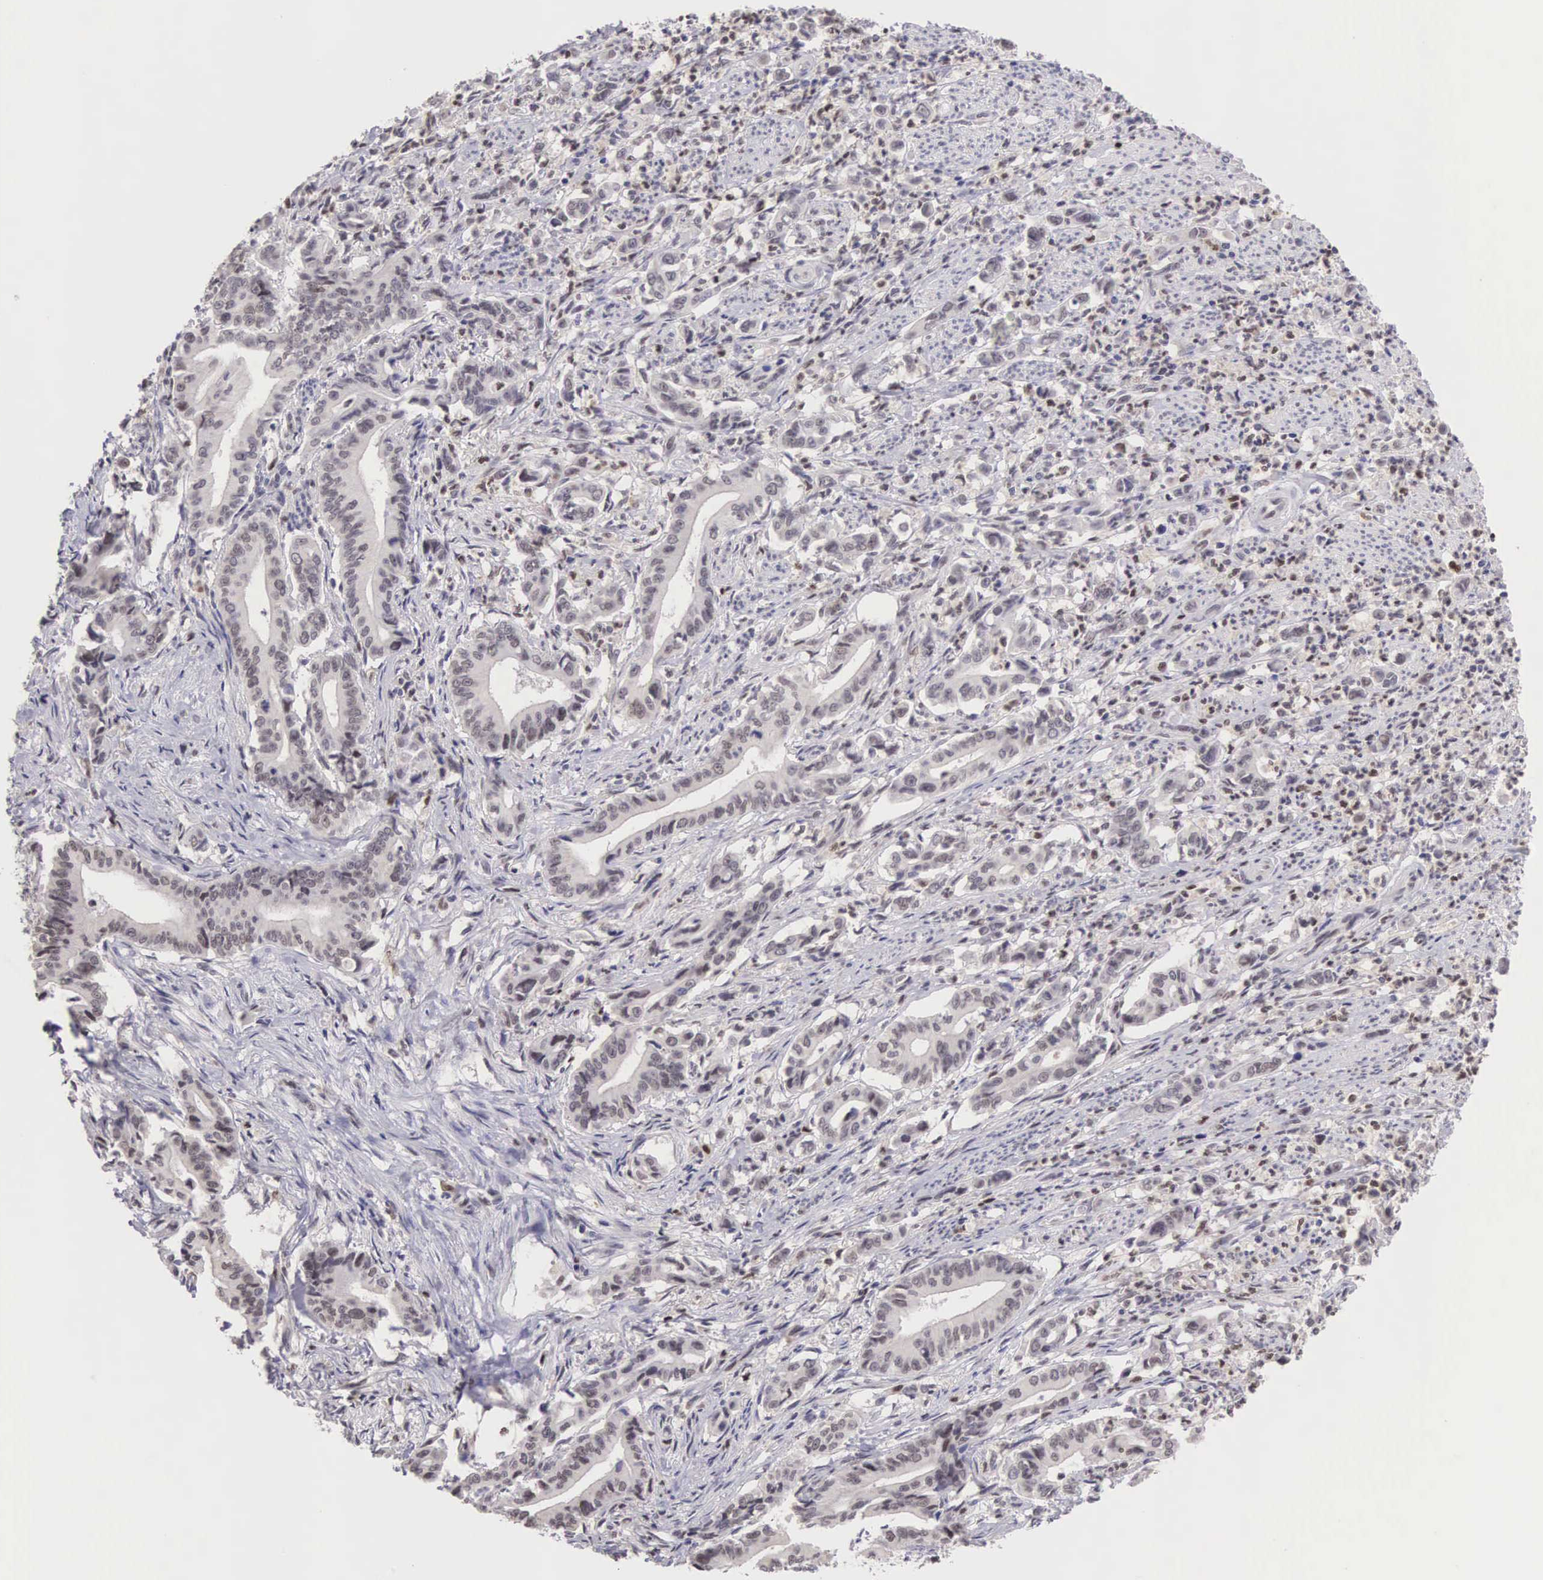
{"staining": {"intensity": "weak", "quantity": "<25%", "location": "nuclear"}, "tissue": "stomach cancer", "cell_type": "Tumor cells", "image_type": "cancer", "snomed": [{"axis": "morphology", "description": "Adenocarcinoma, NOS"}, {"axis": "topography", "description": "Stomach"}], "caption": "Immunohistochemistry micrograph of neoplastic tissue: adenocarcinoma (stomach) stained with DAB (3,3'-diaminobenzidine) displays no significant protein expression in tumor cells.", "gene": "GRK3", "patient": {"sex": "female", "age": 76}}